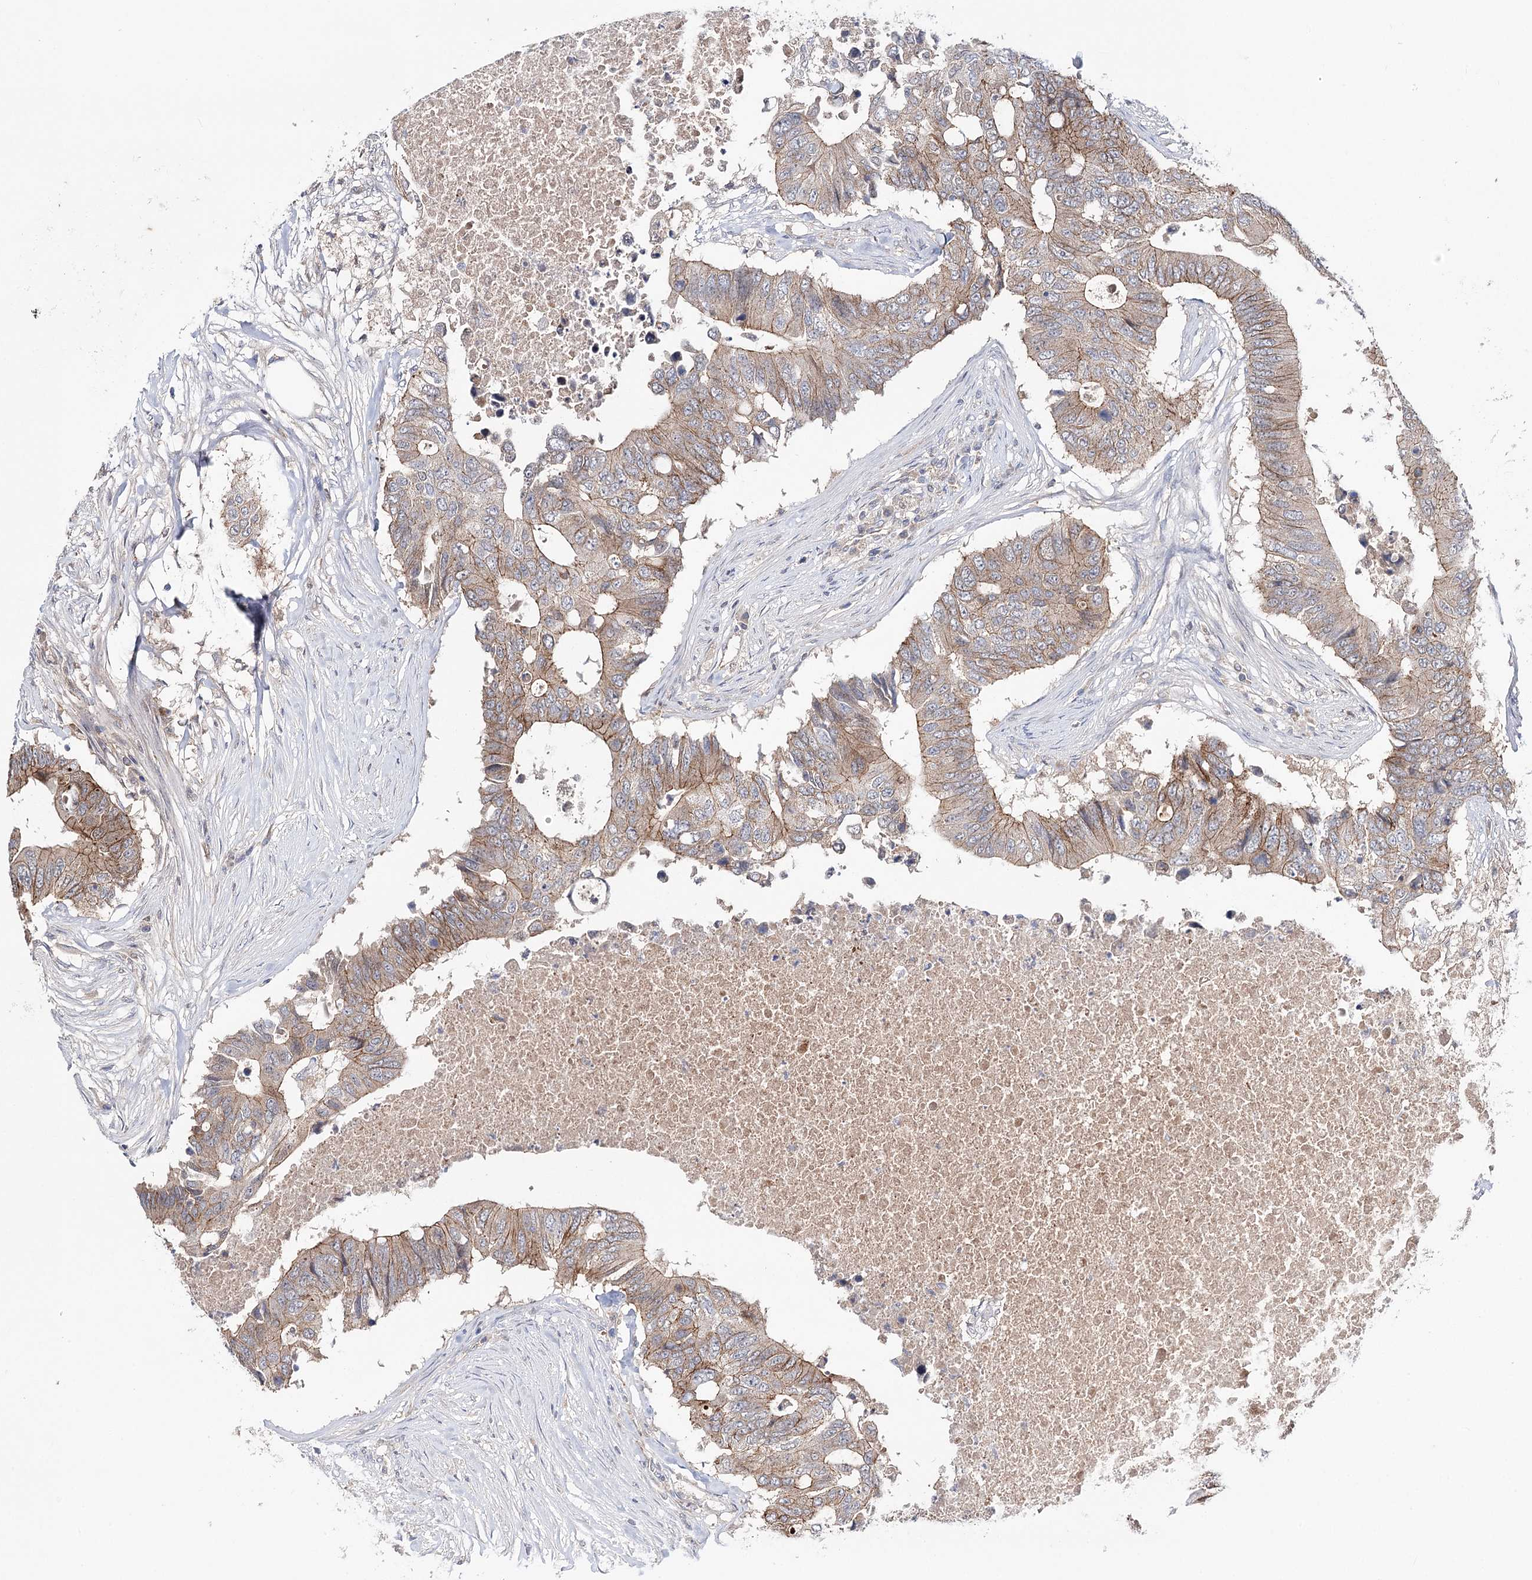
{"staining": {"intensity": "moderate", "quantity": "25%-75%", "location": "cytoplasmic/membranous"}, "tissue": "colorectal cancer", "cell_type": "Tumor cells", "image_type": "cancer", "snomed": [{"axis": "morphology", "description": "Adenocarcinoma, NOS"}, {"axis": "topography", "description": "Colon"}], "caption": "Protein positivity by immunohistochemistry (IHC) demonstrates moderate cytoplasmic/membranous expression in approximately 25%-75% of tumor cells in colorectal cancer (adenocarcinoma).", "gene": "PKP4", "patient": {"sex": "male", "age": 71}}